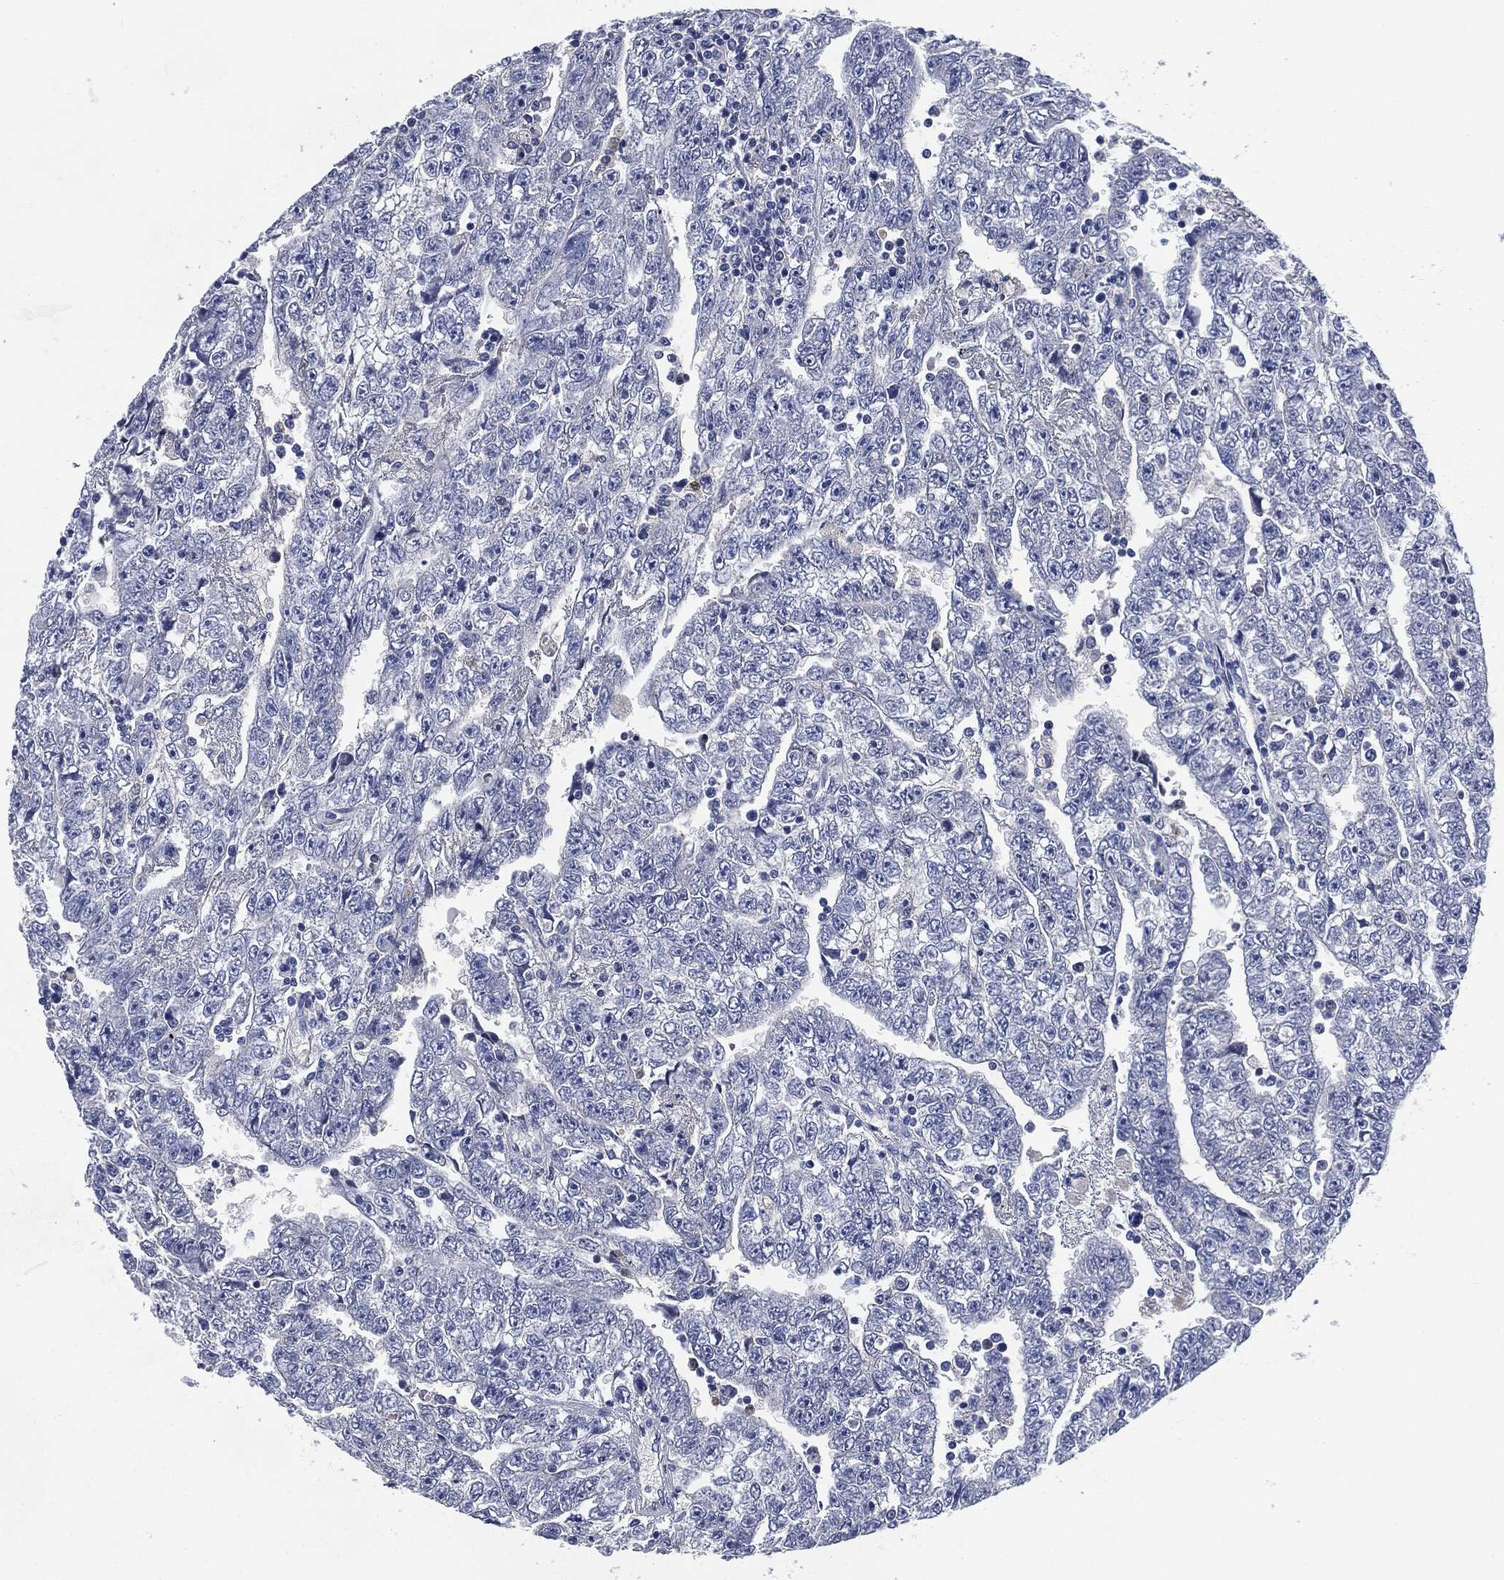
{"staining": {"intensity": "negative", "quantity": "none", "location": "none"}, "tissue": "testis cancer", "cell_type": "Tumor cells", "image_type": "cancer", "snomed": [{"axis": "morphology", "description": "Carcinoma, Embryonal, NOS"}, {"axis": "topography", "description": "Testis"}], "caption": "DAB (3,3'-diaminobenzidine) immunohistochemical staining of testis cancer (embryonal carcinoma) shows no significant positivity in tumor cells.", "gene": "CD27", "patient": {"sex": "male", "age": 25}}